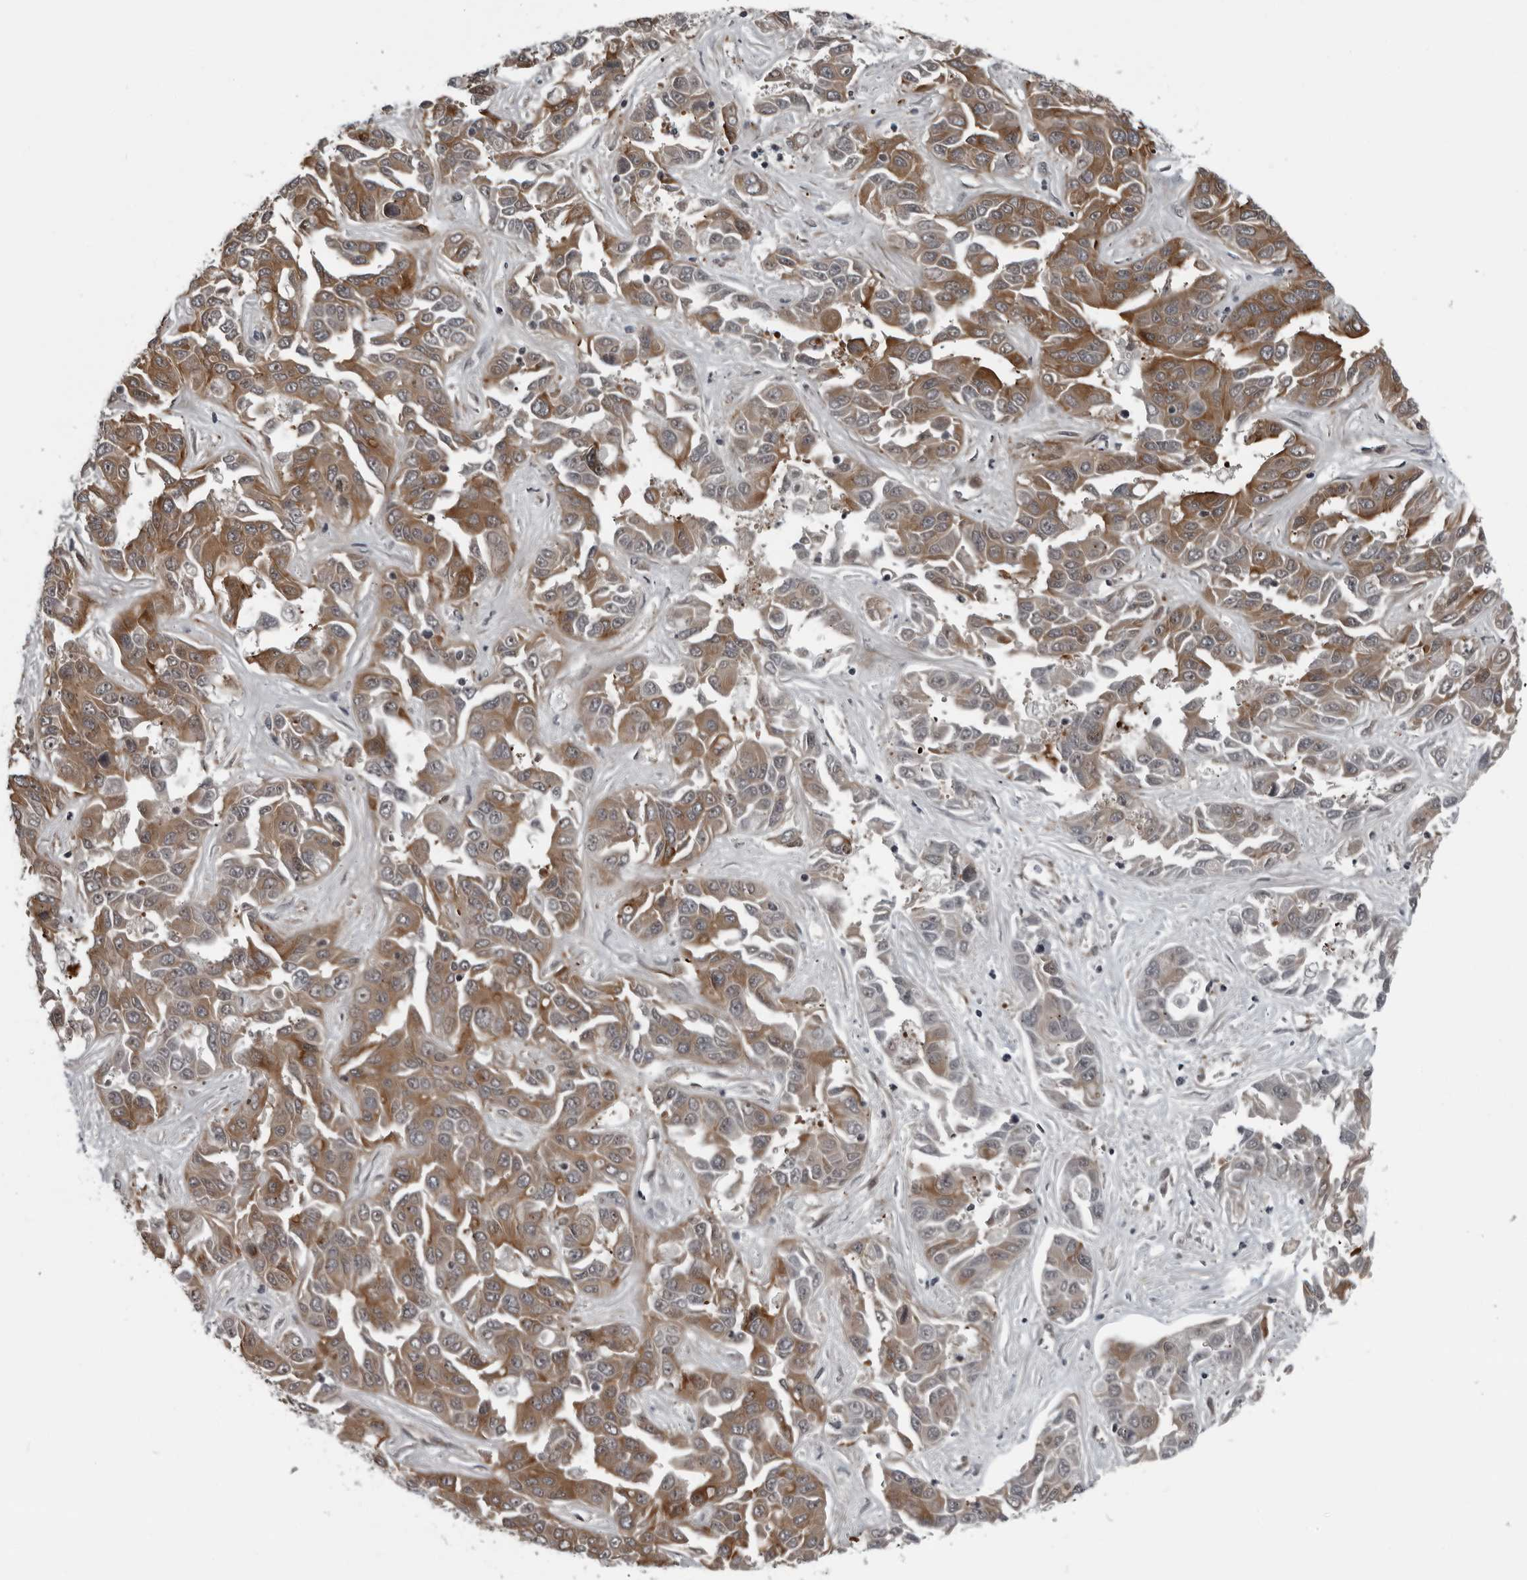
{"staining": {"intensity": "moderate", "quantity": ">75%", "location": "cytoplasmic/membranous"}, "tissue": "liver cancer", "cell_type": "Tumor cells", "image_type": "cancer", "snomed": [{"axis": "morphology", "description": "Cholangiocarcinoma"}, {"axis": "topography", "description": "Liver"}], "caption": "About >75% of tumor cells in liver cholangiocarcinoma demonstrate moderate cytoplasmic/membranous protein expression as visualized by brown immunohistochemical staining.", "gene": "FAM102B", "patient": {"sex": "female", "age": 52}}